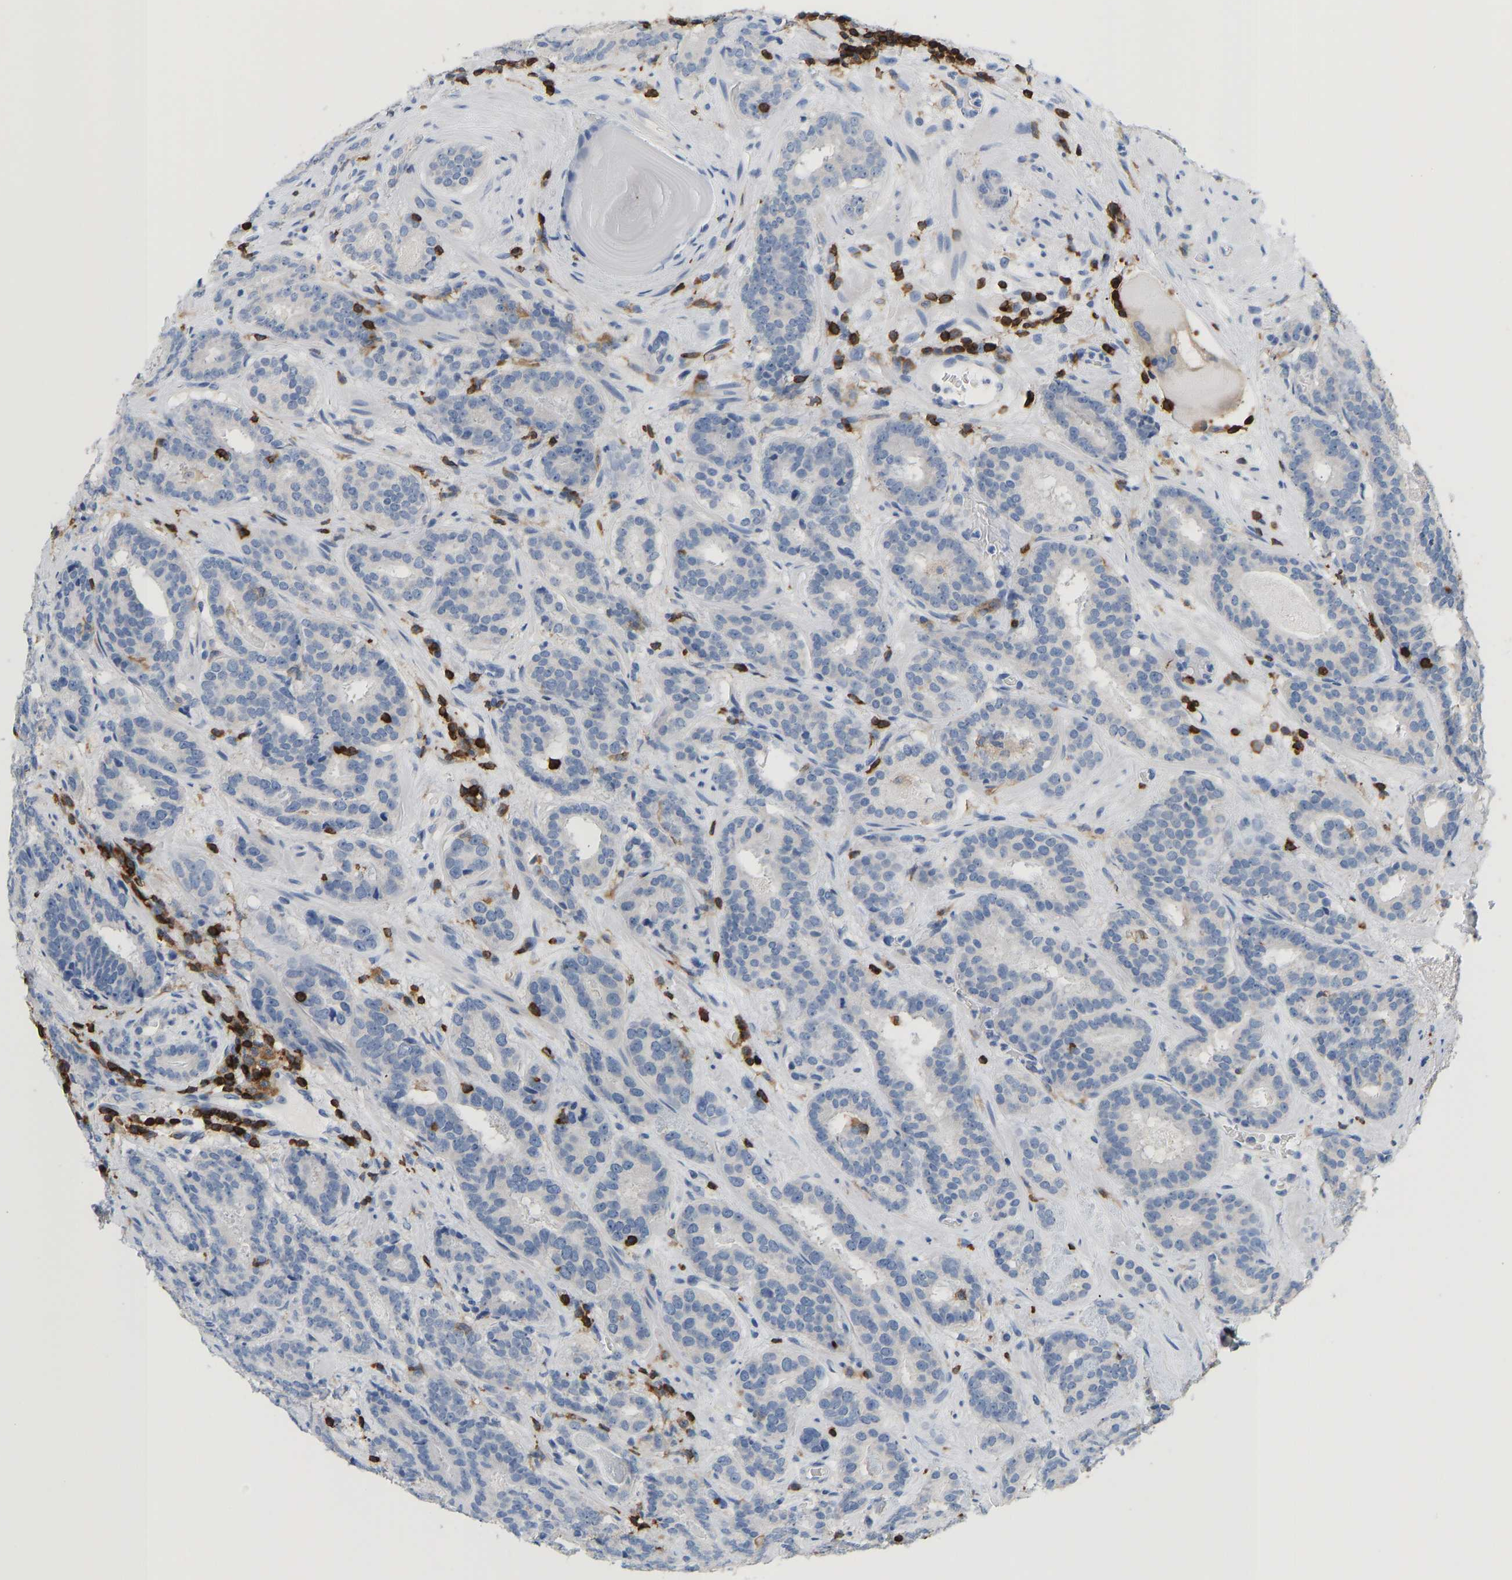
{"staining": {"intensity": "negative", "quantity": "none", "location": "none"}, "tissue": "prostate cancer", "cell_type": "Tumor cells", "image_type": "cancer", "snomed": [{"axis": "morphology", "description": "Adenocarcinoma, Low grade"}, {"axis": "topography", "description": "Prostate"}], "caption": "An image of human prostate cancer (adenocarcinoma (low-grade)) is negative for staining in tumor cells. The staining is performed using DAB brown chromogen with nuclei counter-stained in using hematoxylin.", "gene": "EVL", "patient": {"sex": "male", "age": 69}}